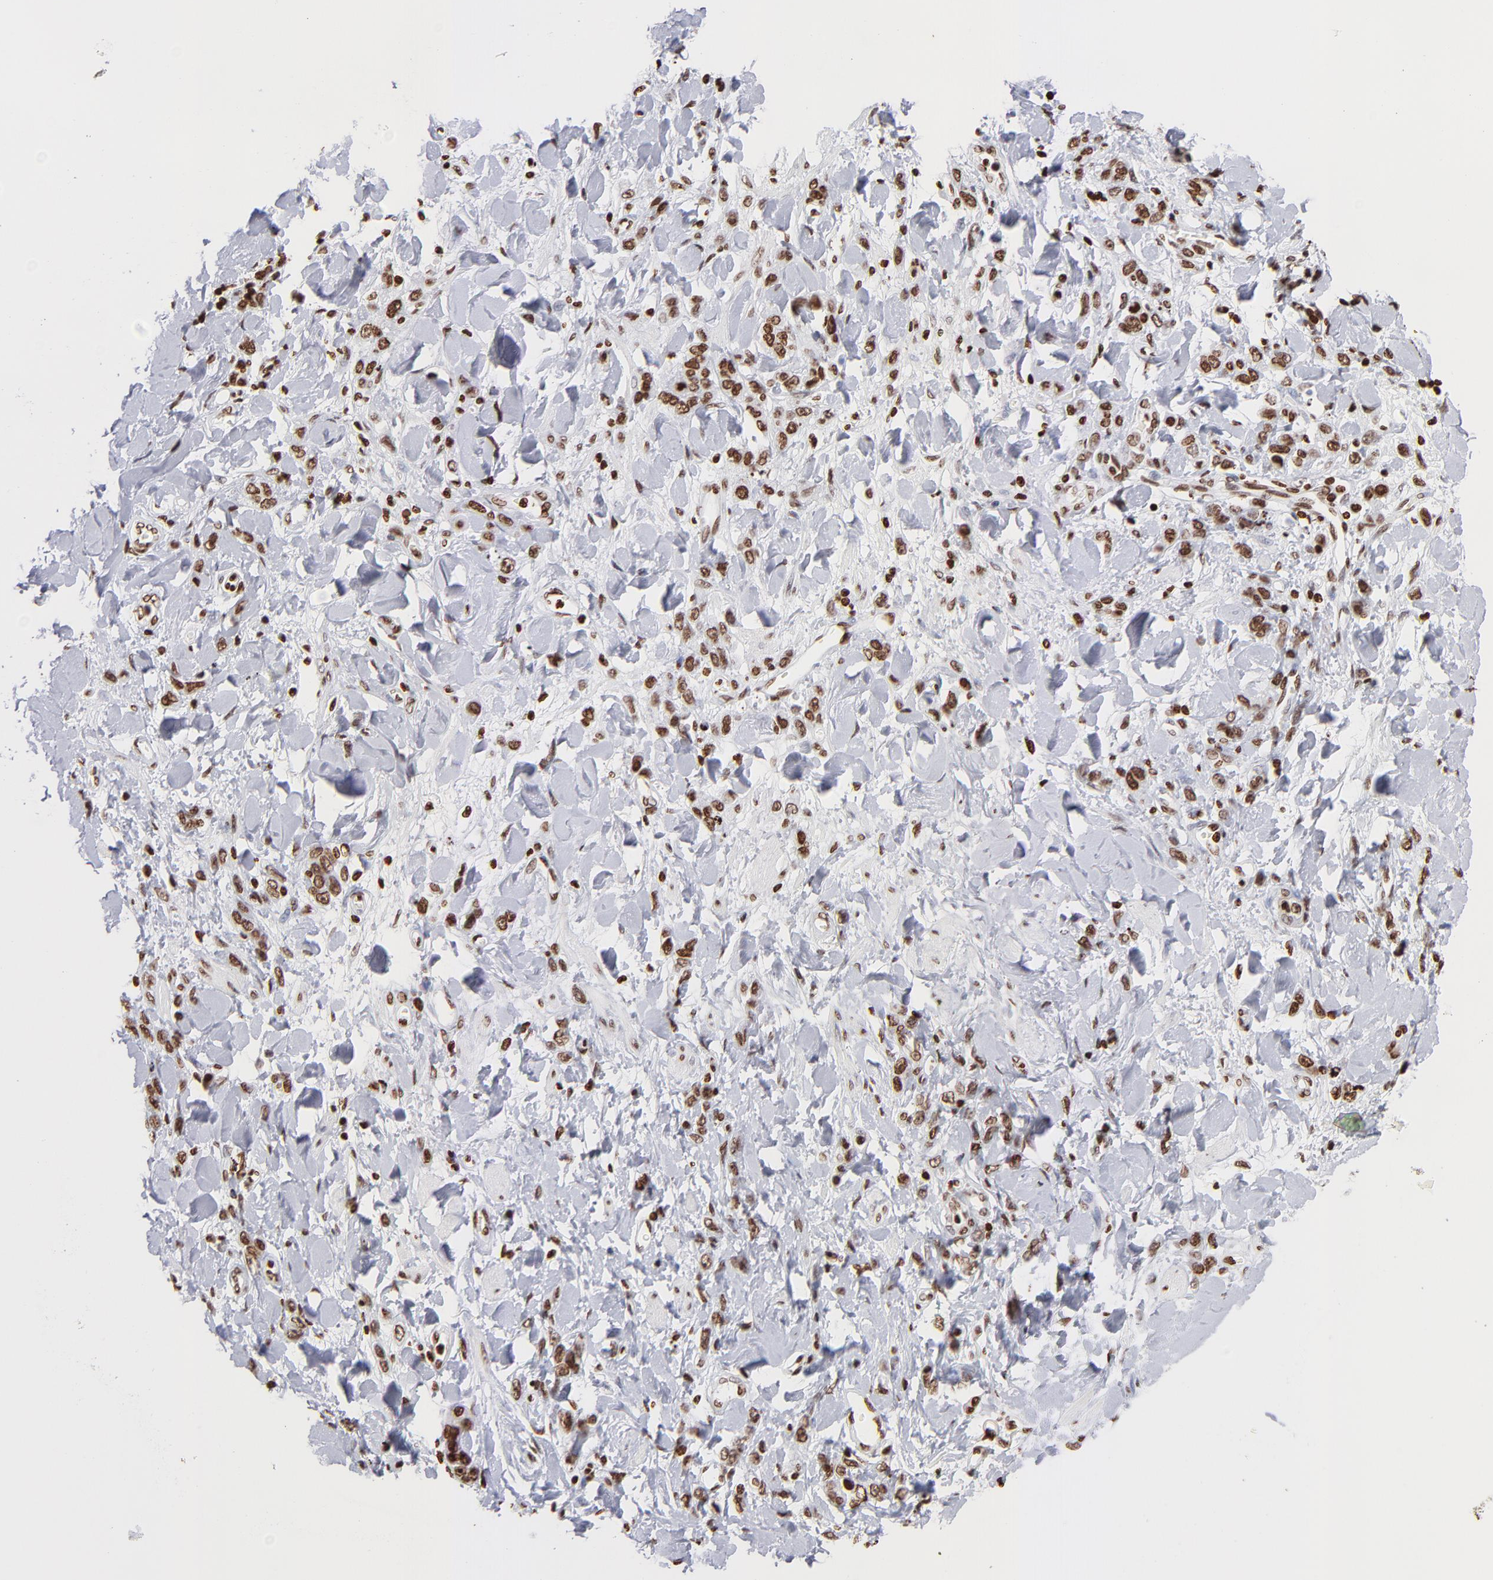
{"staining": {"intensity": "strong", "quantity": ">75%", "location": "nuclear"}, "tissue": "stomach cancer", "cell_type": "Tumor cells", "image_type": "cancer", "snomed": [{"axis": "morphology", "description": "Normal tissue, NOS"}, {"axis": "morphology", "description": "Adenocarcinoma, NOS"}, {"axis": "topography", "description": "Stomach"}], "caption": "Immunohistochemistry (IHC) image of neoplastic tissue: human stomach adenocarcinoma stained using immunohistochemistry (IHC) demonstrates high levels of strong protein expression localized specifically in the nuclear of tumor cells, appearing as a nuclear brown color.", "gene": "RTL4", "patient": {"sex": "male", "age": 82}}